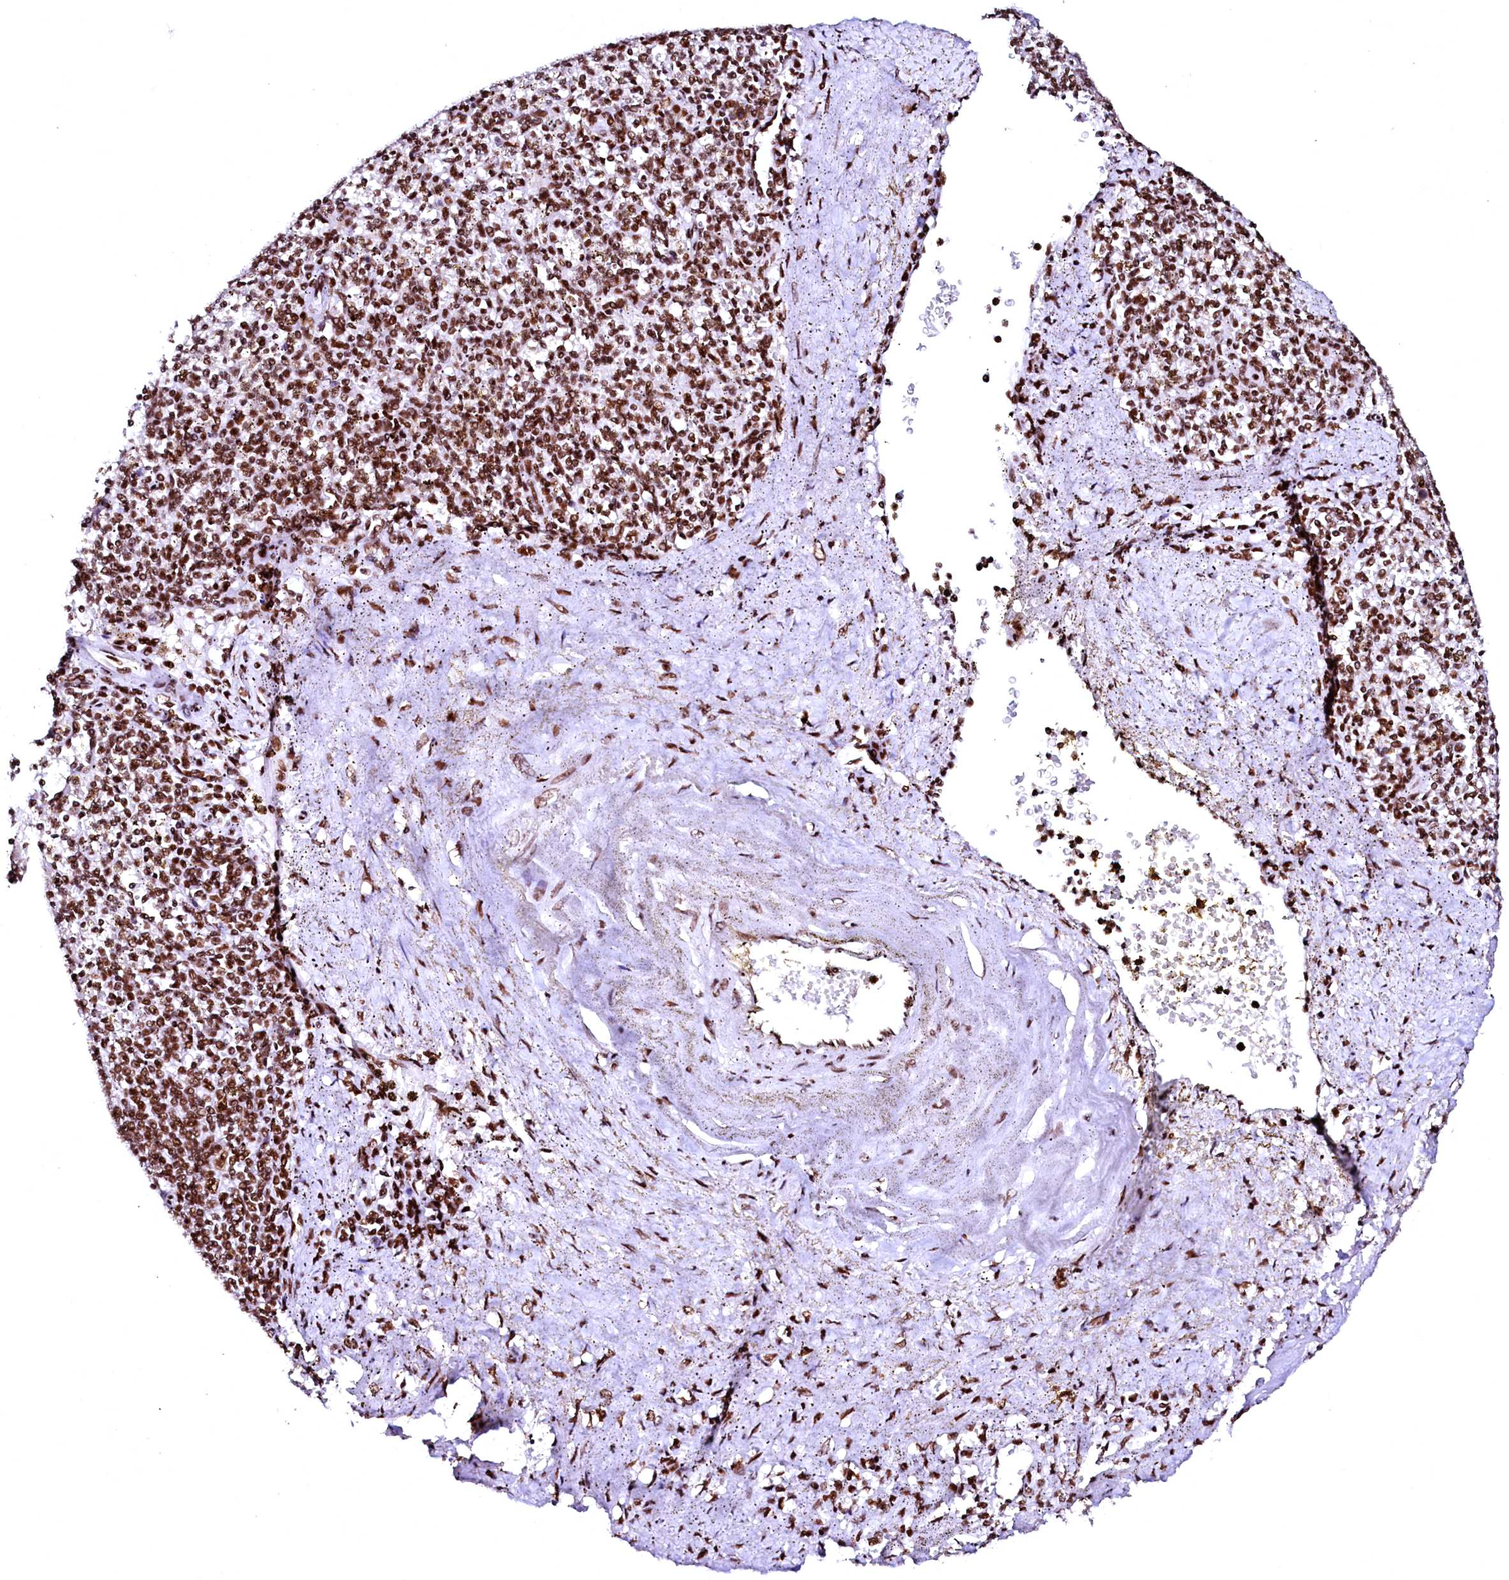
{"staining": {"intensity": "strong", "quantity": ">75%", "location": "nuclear"}, "tissue": "spleen", "cell_type": "Cells in red pulp", "image_type": "normal", "snomed": [{"axis": "morphology", "description": "Normal tissue, NOS"}, {"axis": "topography", "description": "Spleen"}], "caption": "Protein staining shows strong nuclear staining in approximately >75% of cells in red pulp in unremarkable spleen.", "gene": "CPSF6", "patient": {"sex": "male", "age": 72}}